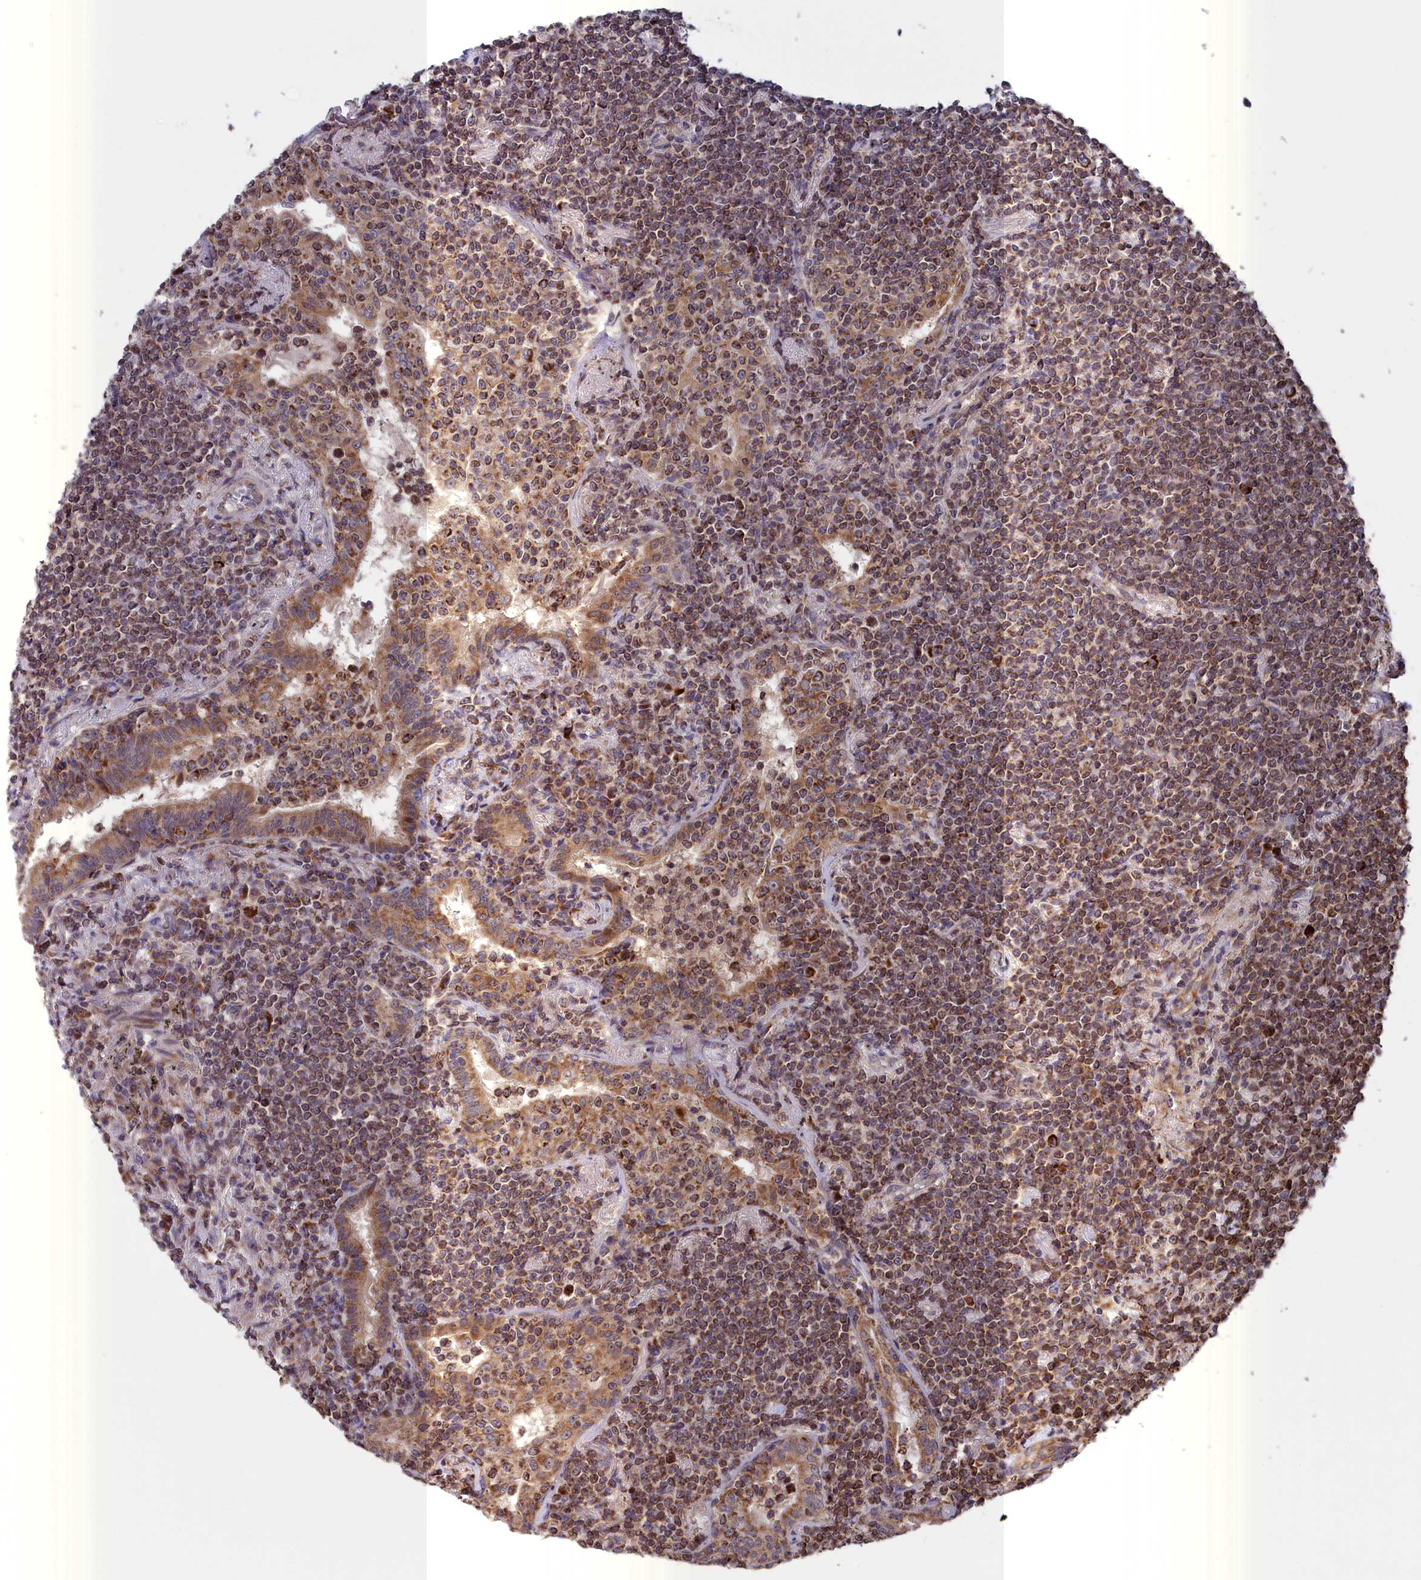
{"staining": {"intensity": "moderate", "quantity": ">75%", "location": "cytoplasmic/membranous"}, "tissue": "lymphoma", "cell_type": "Tumor cells", "image_type": "cancer", "snomed": [{"axis": "morphology", "description": "Malignant lymphoma, non-Hodgkin's type, Low grade"}, {"axis": "topography", "description": "Lung"}], "caption": "High-power microscopy captured an IHC micrograph of lymphoma, revealing moderate cytoplasmic/membranous positivity in approximately >75% of tumor cells.", "gene": "TIMM44", "patient": {"sex": "female", "age": 71}}